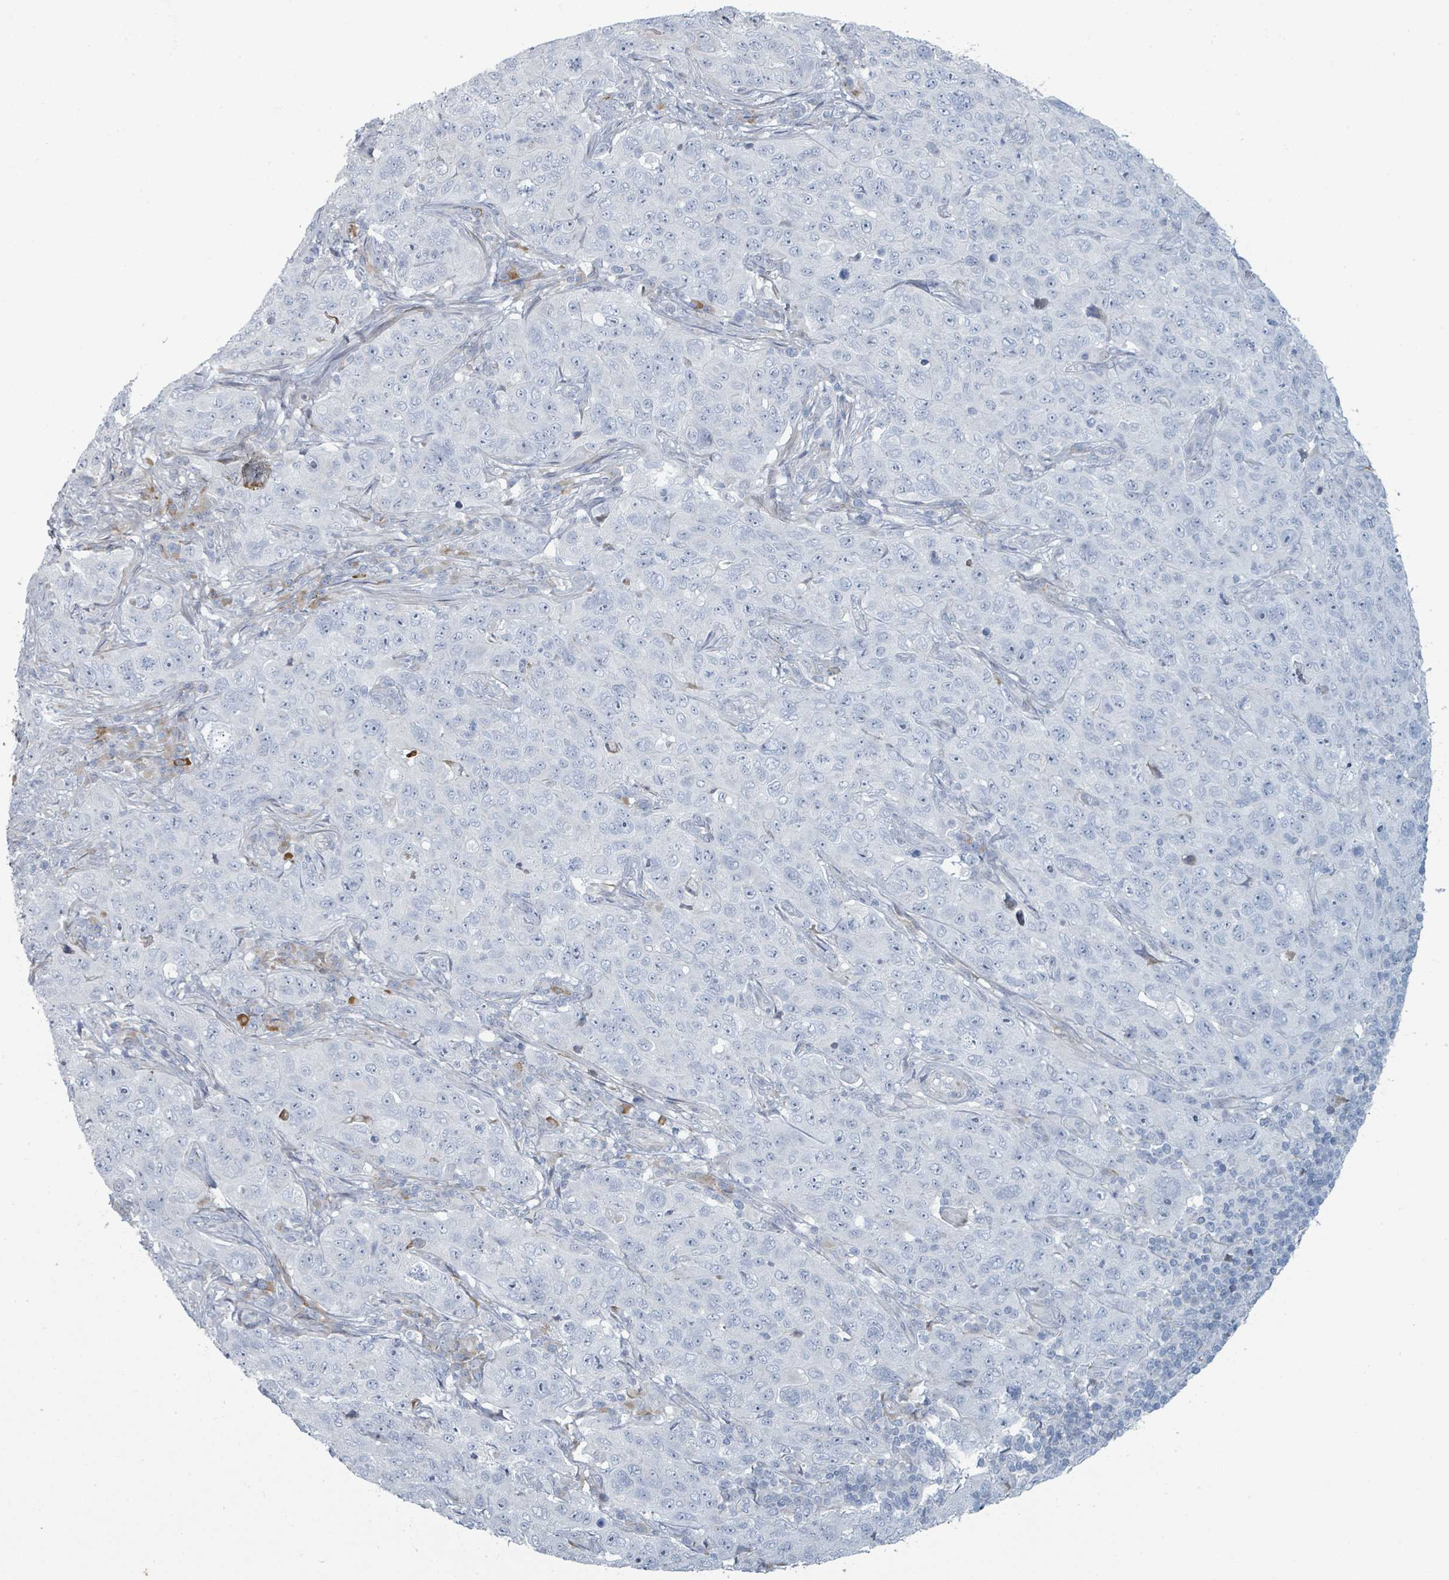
{"staining": {"intensity": "negative", "quantity": "none", "location": "none"}, "tissue": "pancreatic cancer", "cell_type": "Tumor cells", "image_type": "cancer", "snomed": [{"axis": "morphology", "description": "Adenocarcinoma, NOS"}, {"axis": "topography", "description": "Pancreas"}], "caption": "This is a image of immunohistochemistry staining of pancreatic cancer (adenocarcinoma), which shows no staining in tumor cells.", "gene": "RAB33B", "patient": {"sex": "male", "age": 68}}